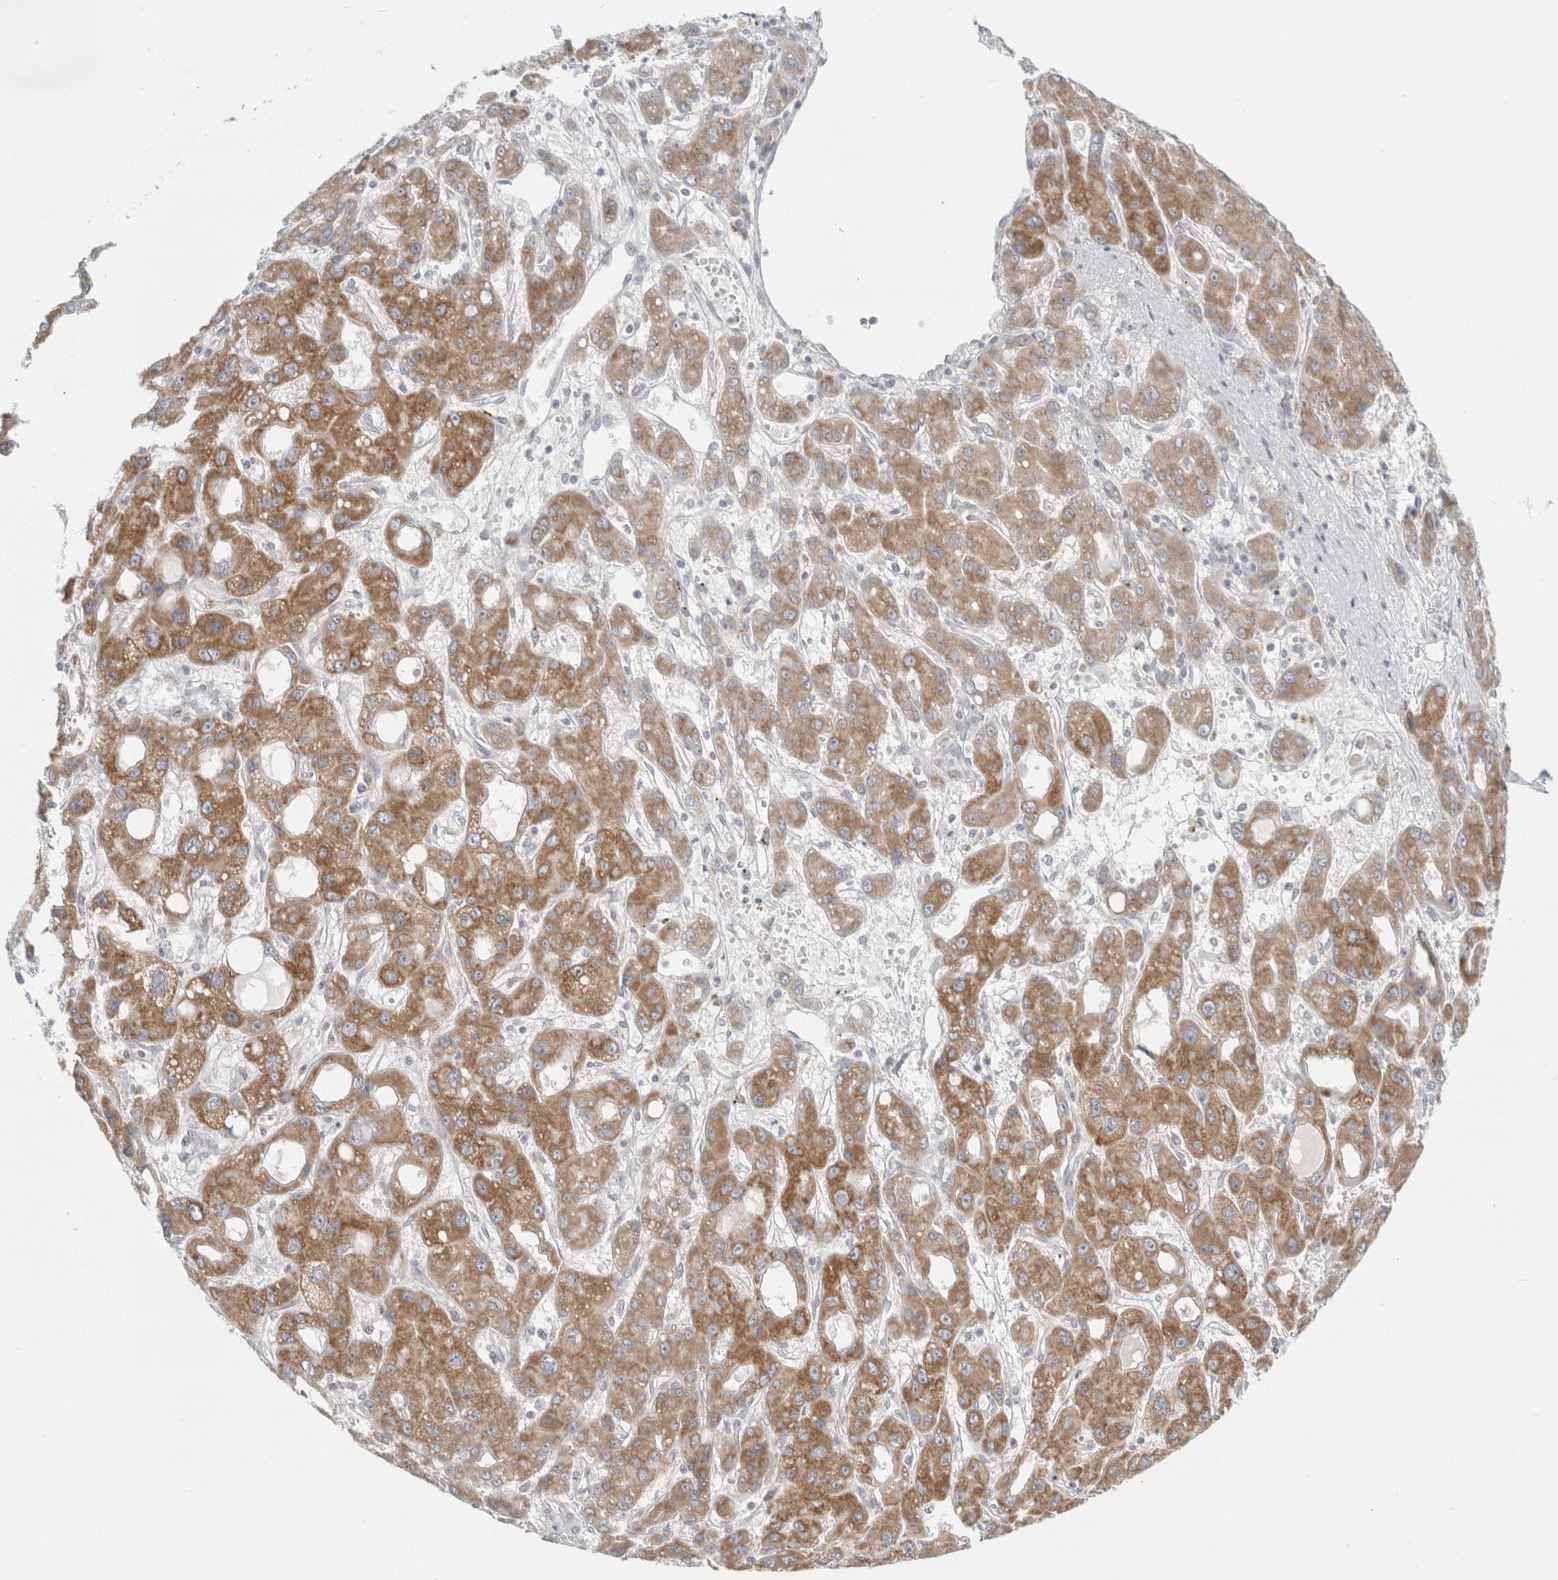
{"staining": {"intensity": "moderate", "quantity": ">75%", "location": "cytoplasmic/membranous"}, "tissue": "liver cancer", "cell_type": "Tumor cells", "image_type": "cancer", "snomed": [{"axis": "morphology", "description": "Carcinoma, Hepatocellular, NOS"}, {"axis": "topography", "description": "Liver"}], "caption": "High-power microscopy captured an immunohistochemistry (IHC) photomicrograph of liver hepatocellular carcinoma, revealing moderate cytoplasmic/membranous staining in about >75% of tumor cells.", "gene": "FAHD1", "patient": {"sex": "male", "age": 55}}